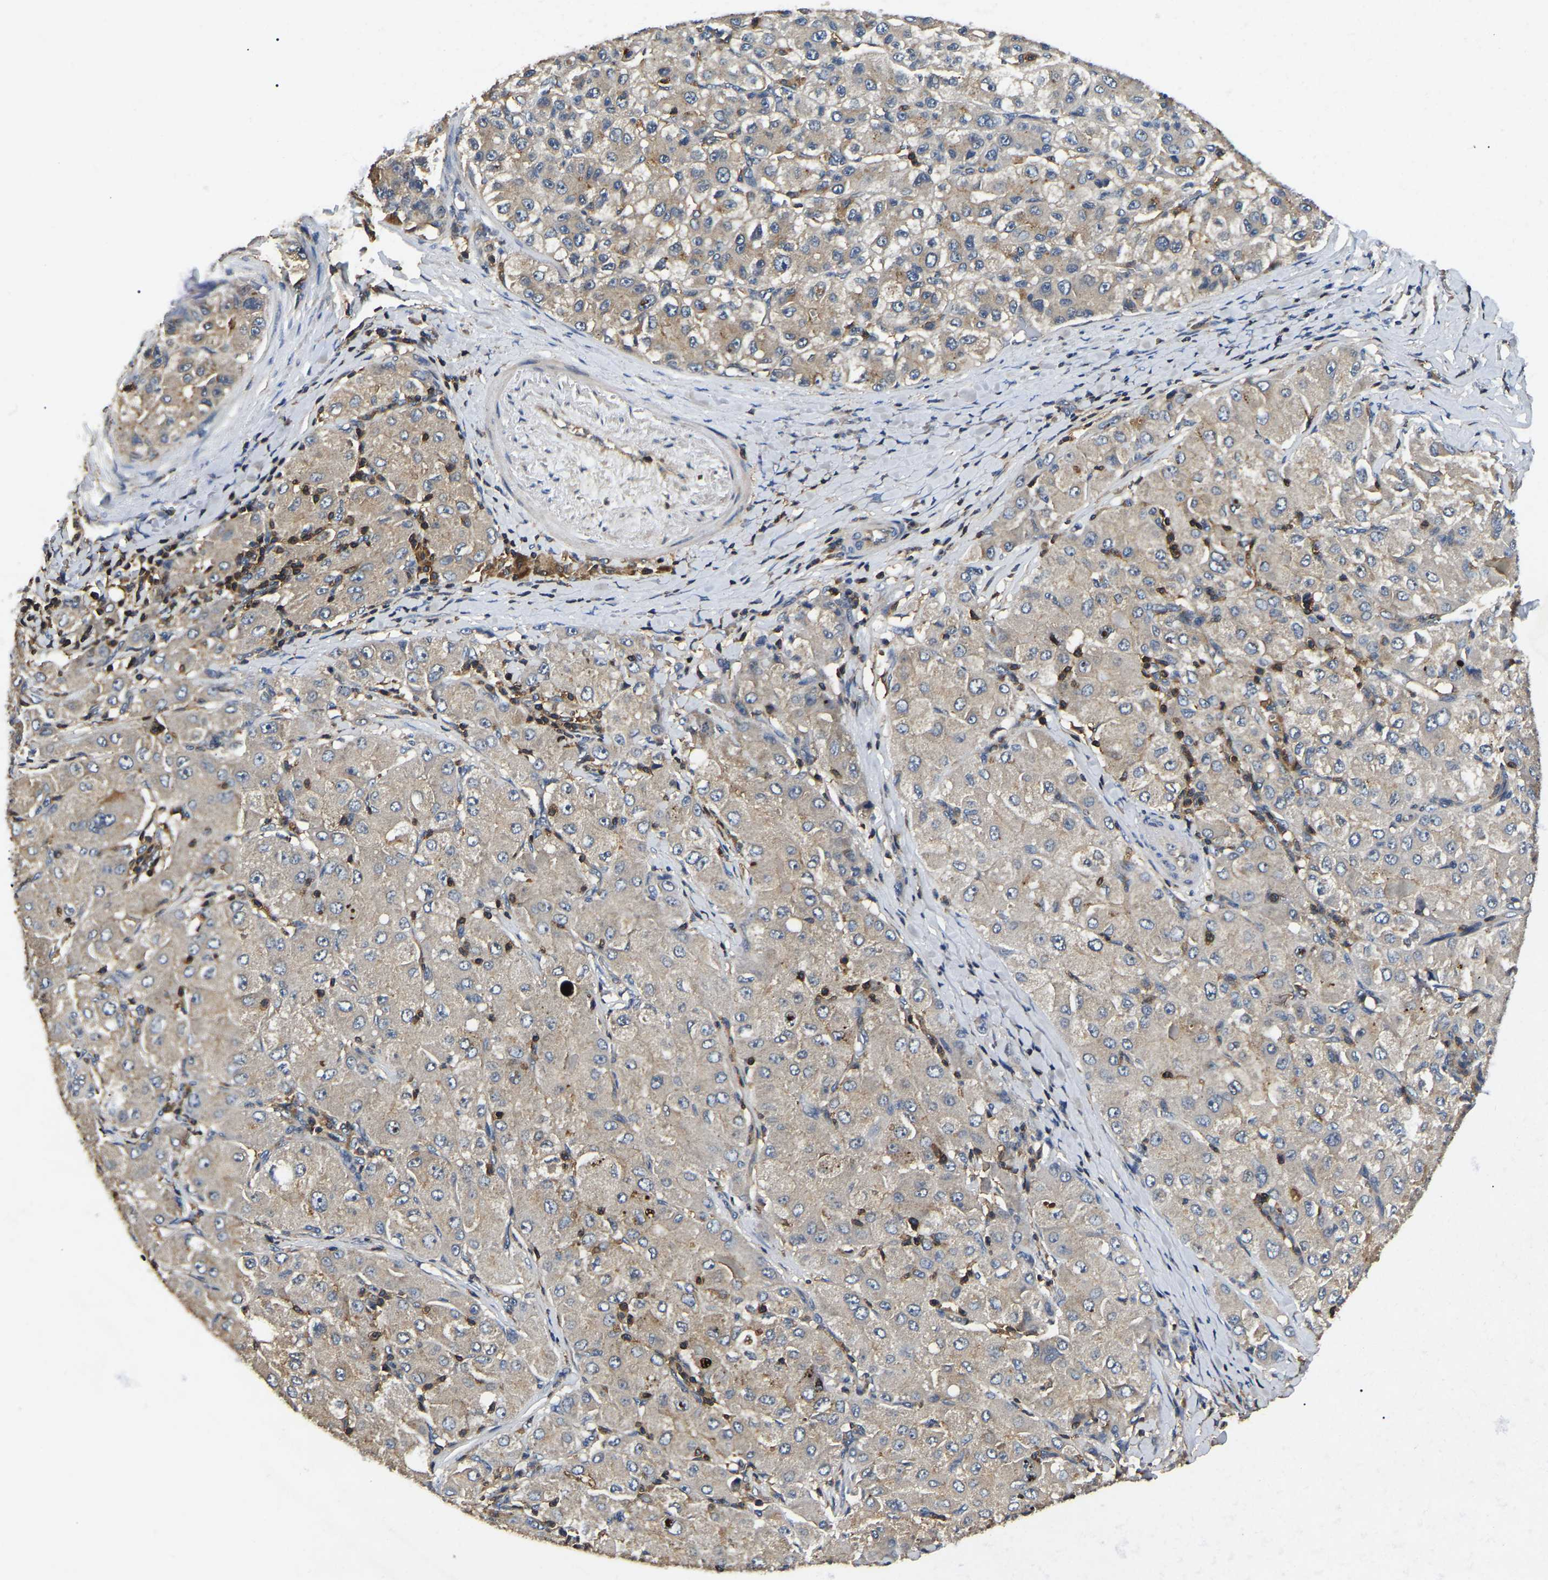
{"staining": {"intensity": "weak", "quantity": "<25%", "location": "cytoplasmic/membranous"}, "tissue": "liver cancer", "cell_type": "Tumor cells", "image_type": "cancer", "snomed": [{"axis": "morphology", "description": "Carcinoma, Hepatocellular, NOS"}, {"axis": "topography", "description": "Liver"}], "caption": "This is an immunohistochemistry histopathology image of liver cancer (hepatocellular carcinoma). There is no staining in tumor cells.", "gene": "SMPD2", "patient": {"sex": "male", "age": 80}}